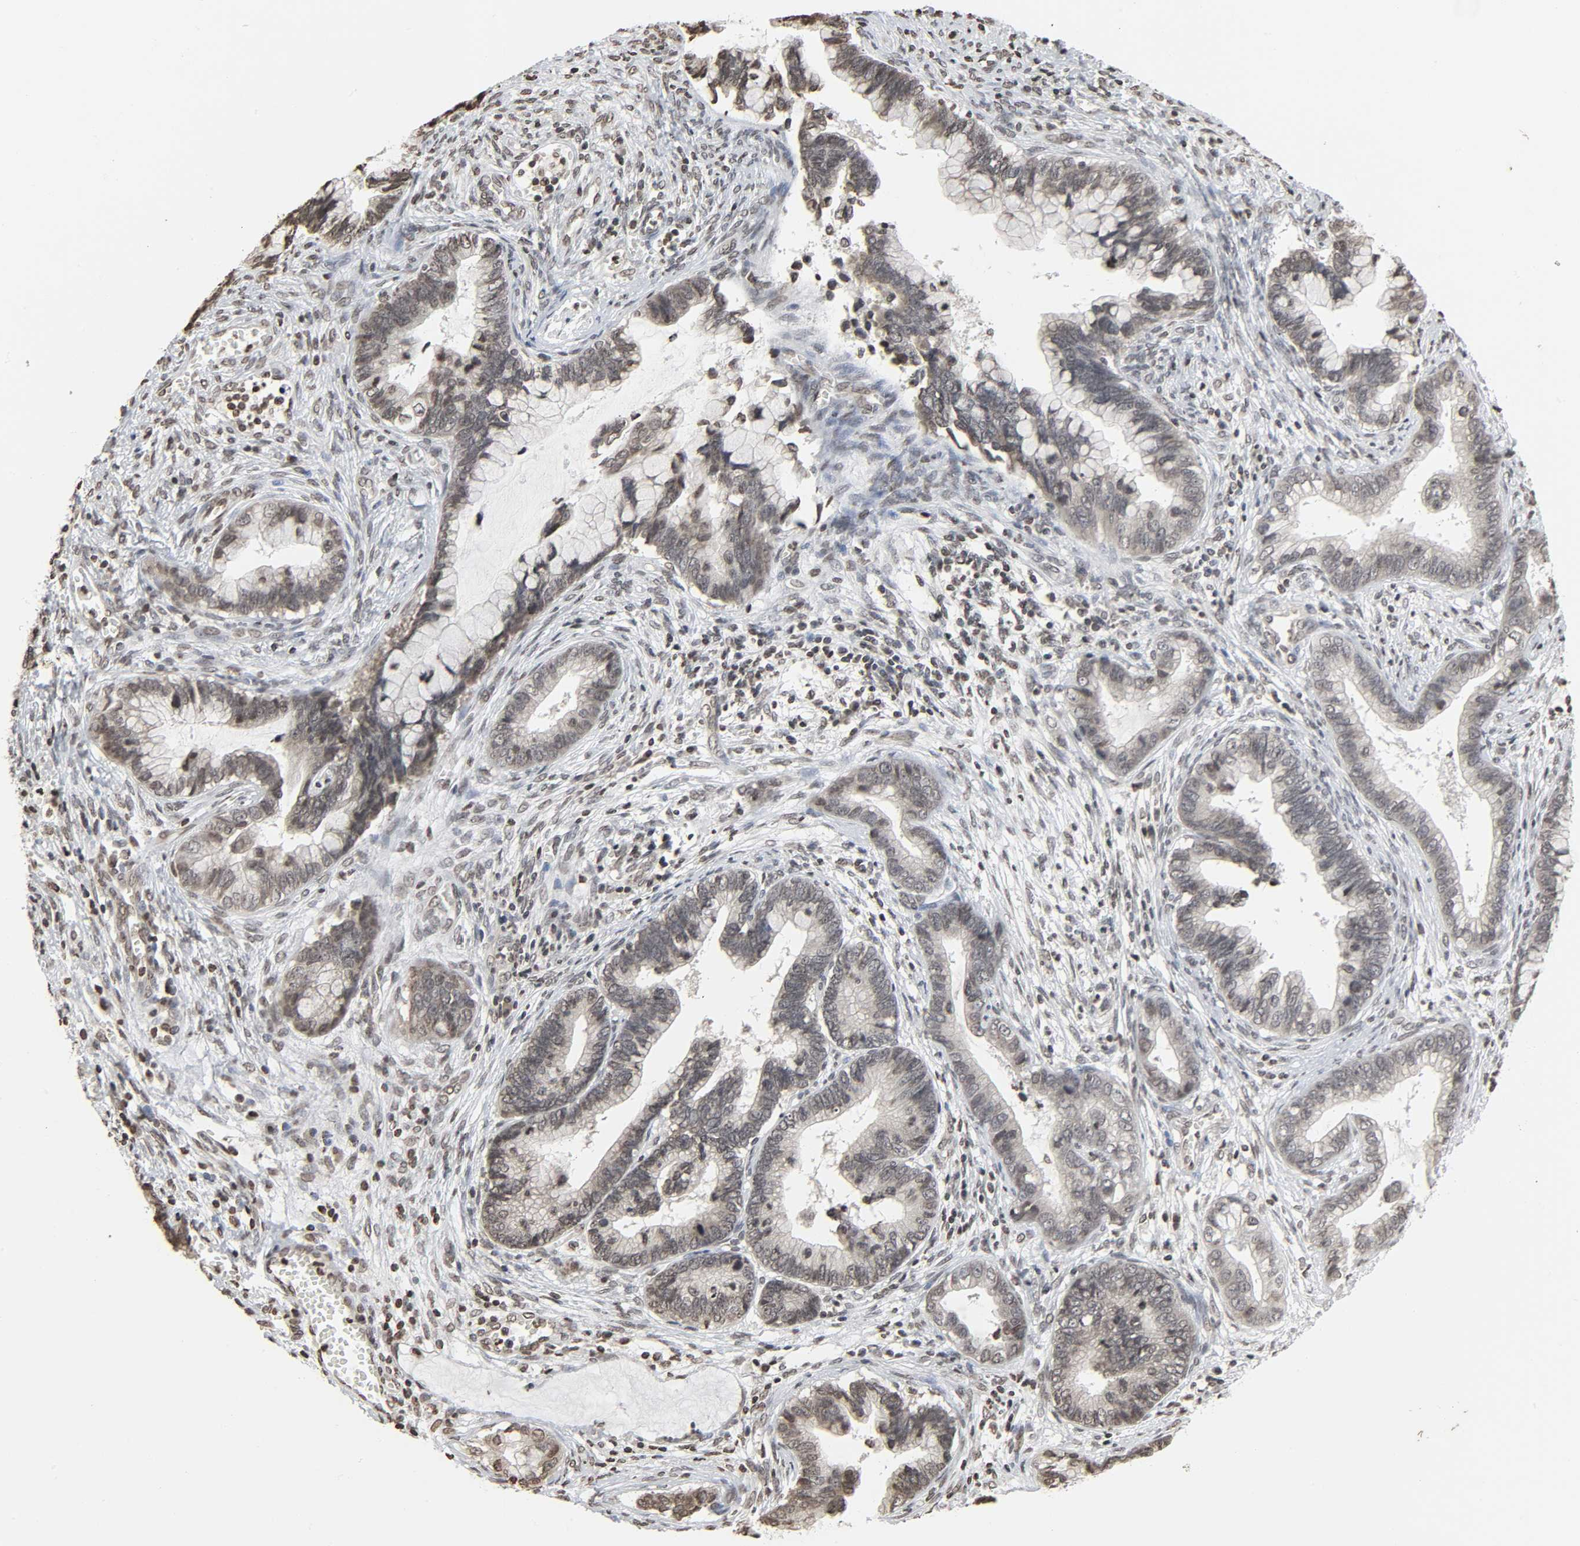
{"staining": {"intensity": "weak", "quantity": ">75%", "location": "nuclear"}, "tissue": "cervical cancer", "cell_type": "Tumor cells", "image_type": "cancer", "snomed": [{"axis": "morphology", "description": "Adenocarcinoma, NOS"}, {"axis": "topography", "description": "Cervix"}], "caption": "Protein positivity by immunohistochemistry reveals weak nuclear expression in approximately >75% of tumor cells in cervical cancer. (DAB (3,3'-diaminobenzidine) IHC with brightfield microscopy, high magnification).", "gene": "ELAVL1", "patient": {"sex": "female", "age": 44}}